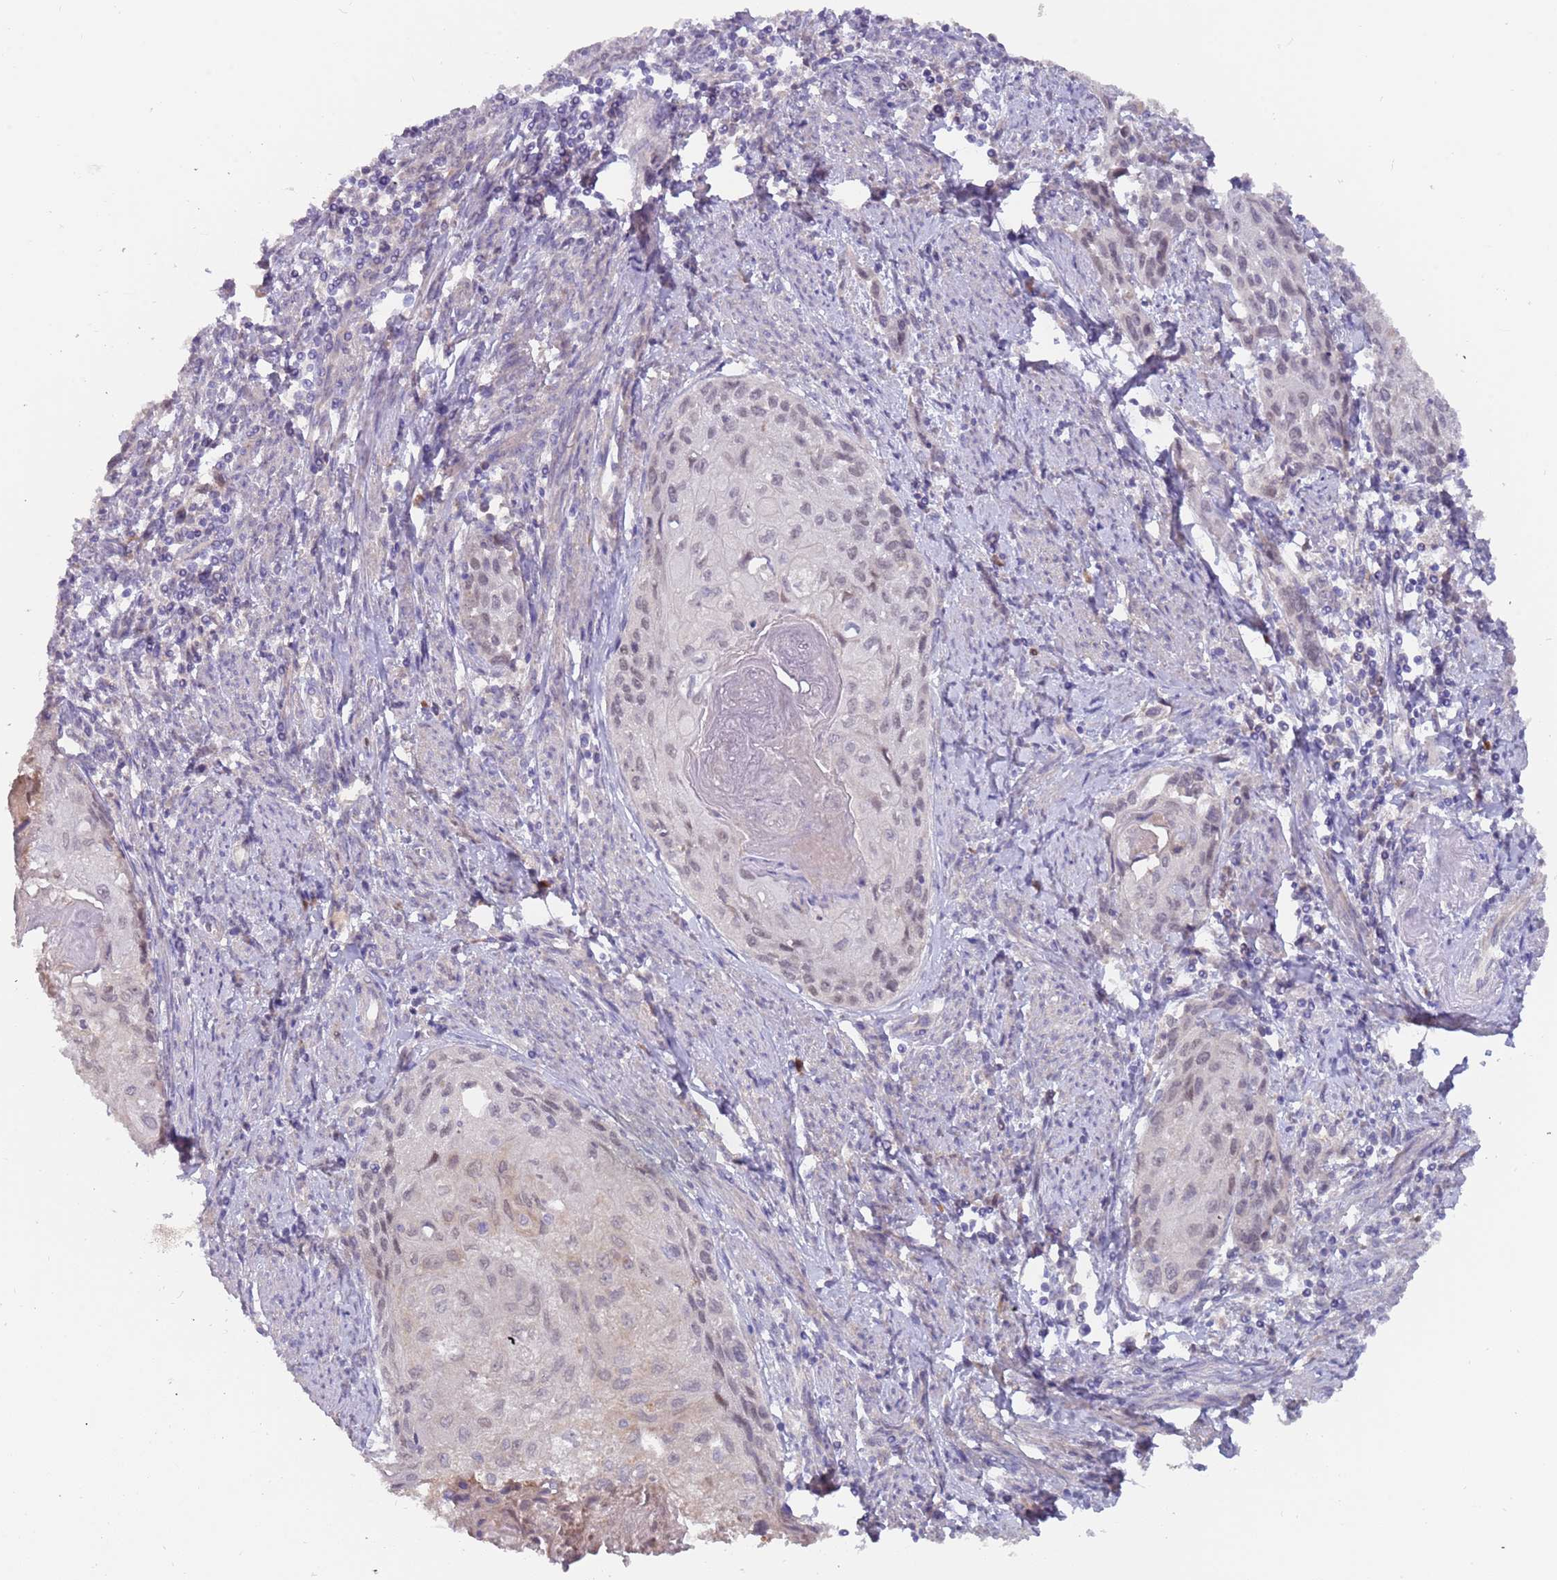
{"staining": {"intensity": "weak", "quantity": "<25%", "location": "nuclear"}, "tissue": "cervical cancer", "cell_type": "Tumor cells", "image_type": "cancer", "snomed": [{"axis": "morphology", "description": "Squamous cell carcinoma, NOS"}, {"axis": "topography", "description": "Cervix"}], "caption": "Tumor cells show no significant positivity in squamous cell carcinoma (cervical). (Stains: DAB IHC with hematoxylin counter stain, Microscopy: brightfield microscopy at high magnification).", "gene": "ZNF746", "patient": {"sex": "female", "age": 67}}